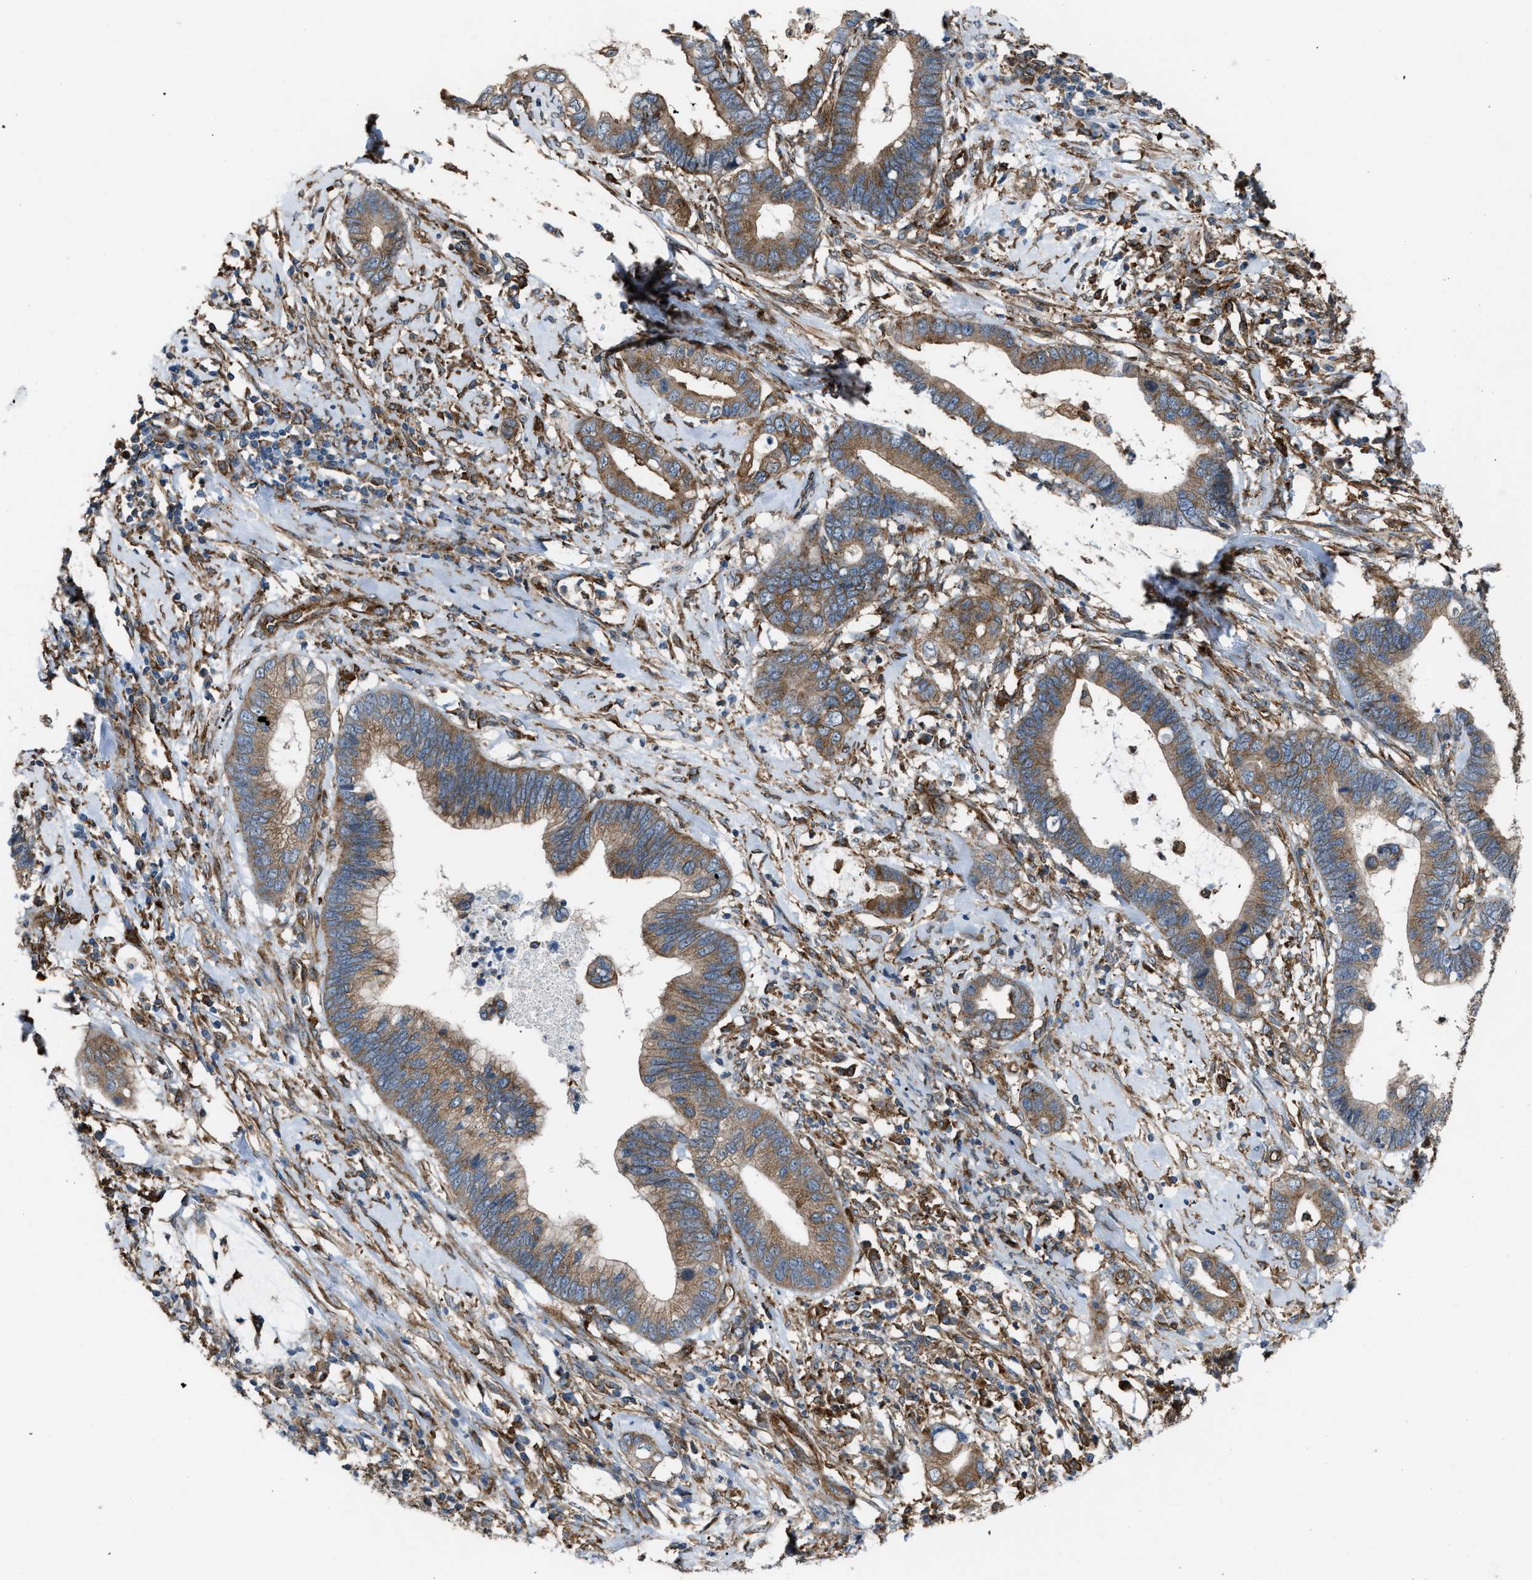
{"staining": {"intensity": "moderate", "quantity": ">75%", "location": "cytoplasmic/membranous"}, "tissue": "cervical cancer", "cell_type": "Tumor cells", "image_type": "cancer", "snomed": [{"axis": "morphology", "description": "Adenocarcinoma, NOS"}, {"axis": "topography", "description": "Cervix"}], "caption": "Immunohistochemical staining of adenocarcinoma (cervical) exhibits moderate cytoplasmic/membranous protein positivity in about >75% of tumor cells.", "gene": "PICALM", "patient": {"sex": "female", "age": 44}}